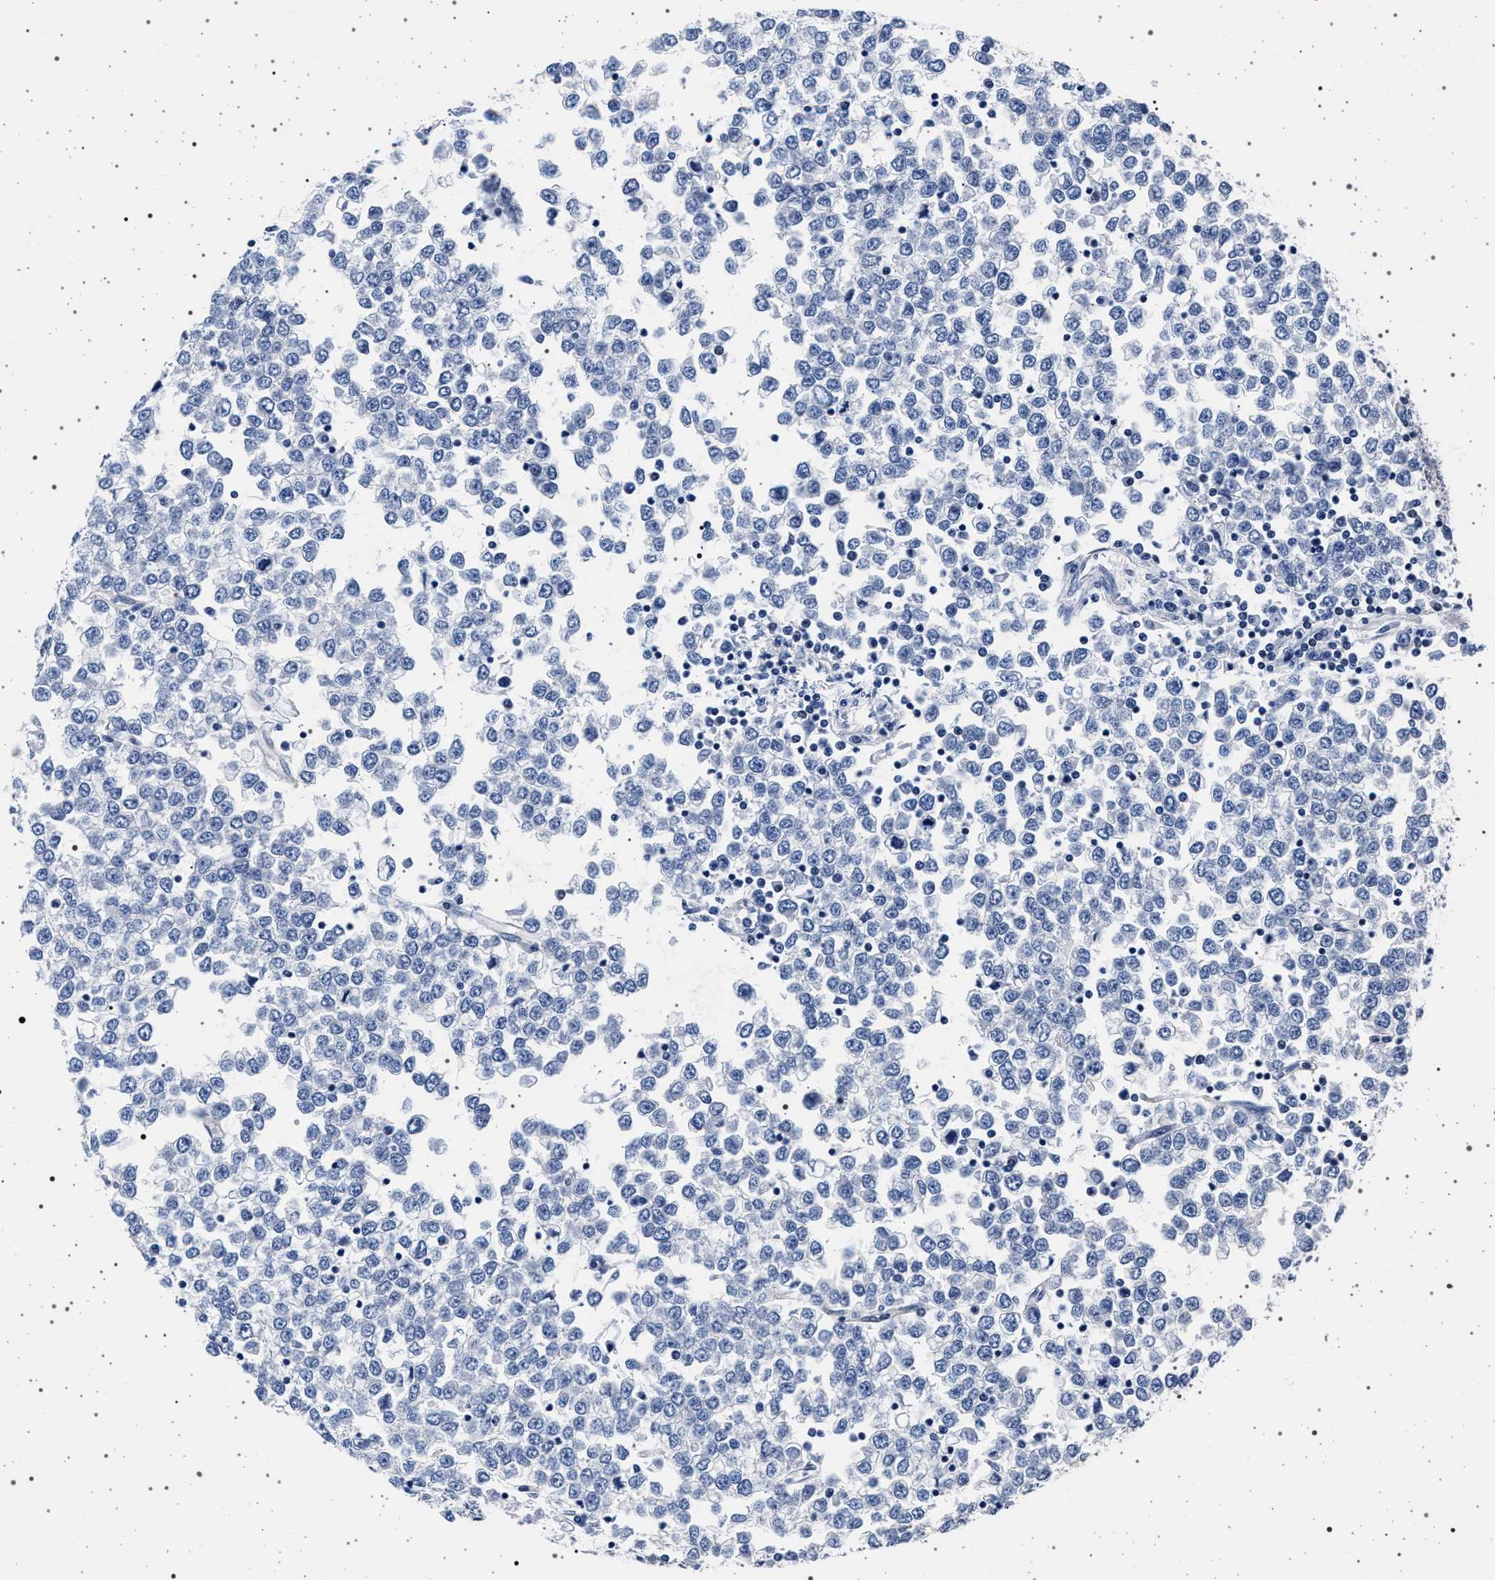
{"staining": {"intensity": "negative", "quantity": "none", "location": "none"}, "tissue": "testis cancer", "cell_type": "Tumor cells", "image_type": "cancer", "snomed": [{"axis": "morphology", "description": "Seminoma, NOS"}, {"axis": "topography", "description": "Testis"}], "caption": "IHC micrograph of testis cancer (seminoma) stained for a protein (brown), which demonstrates no expression in tumor cells.", "gene": "SLC9A1", "patient": {"sex": "male", "age": 65}}